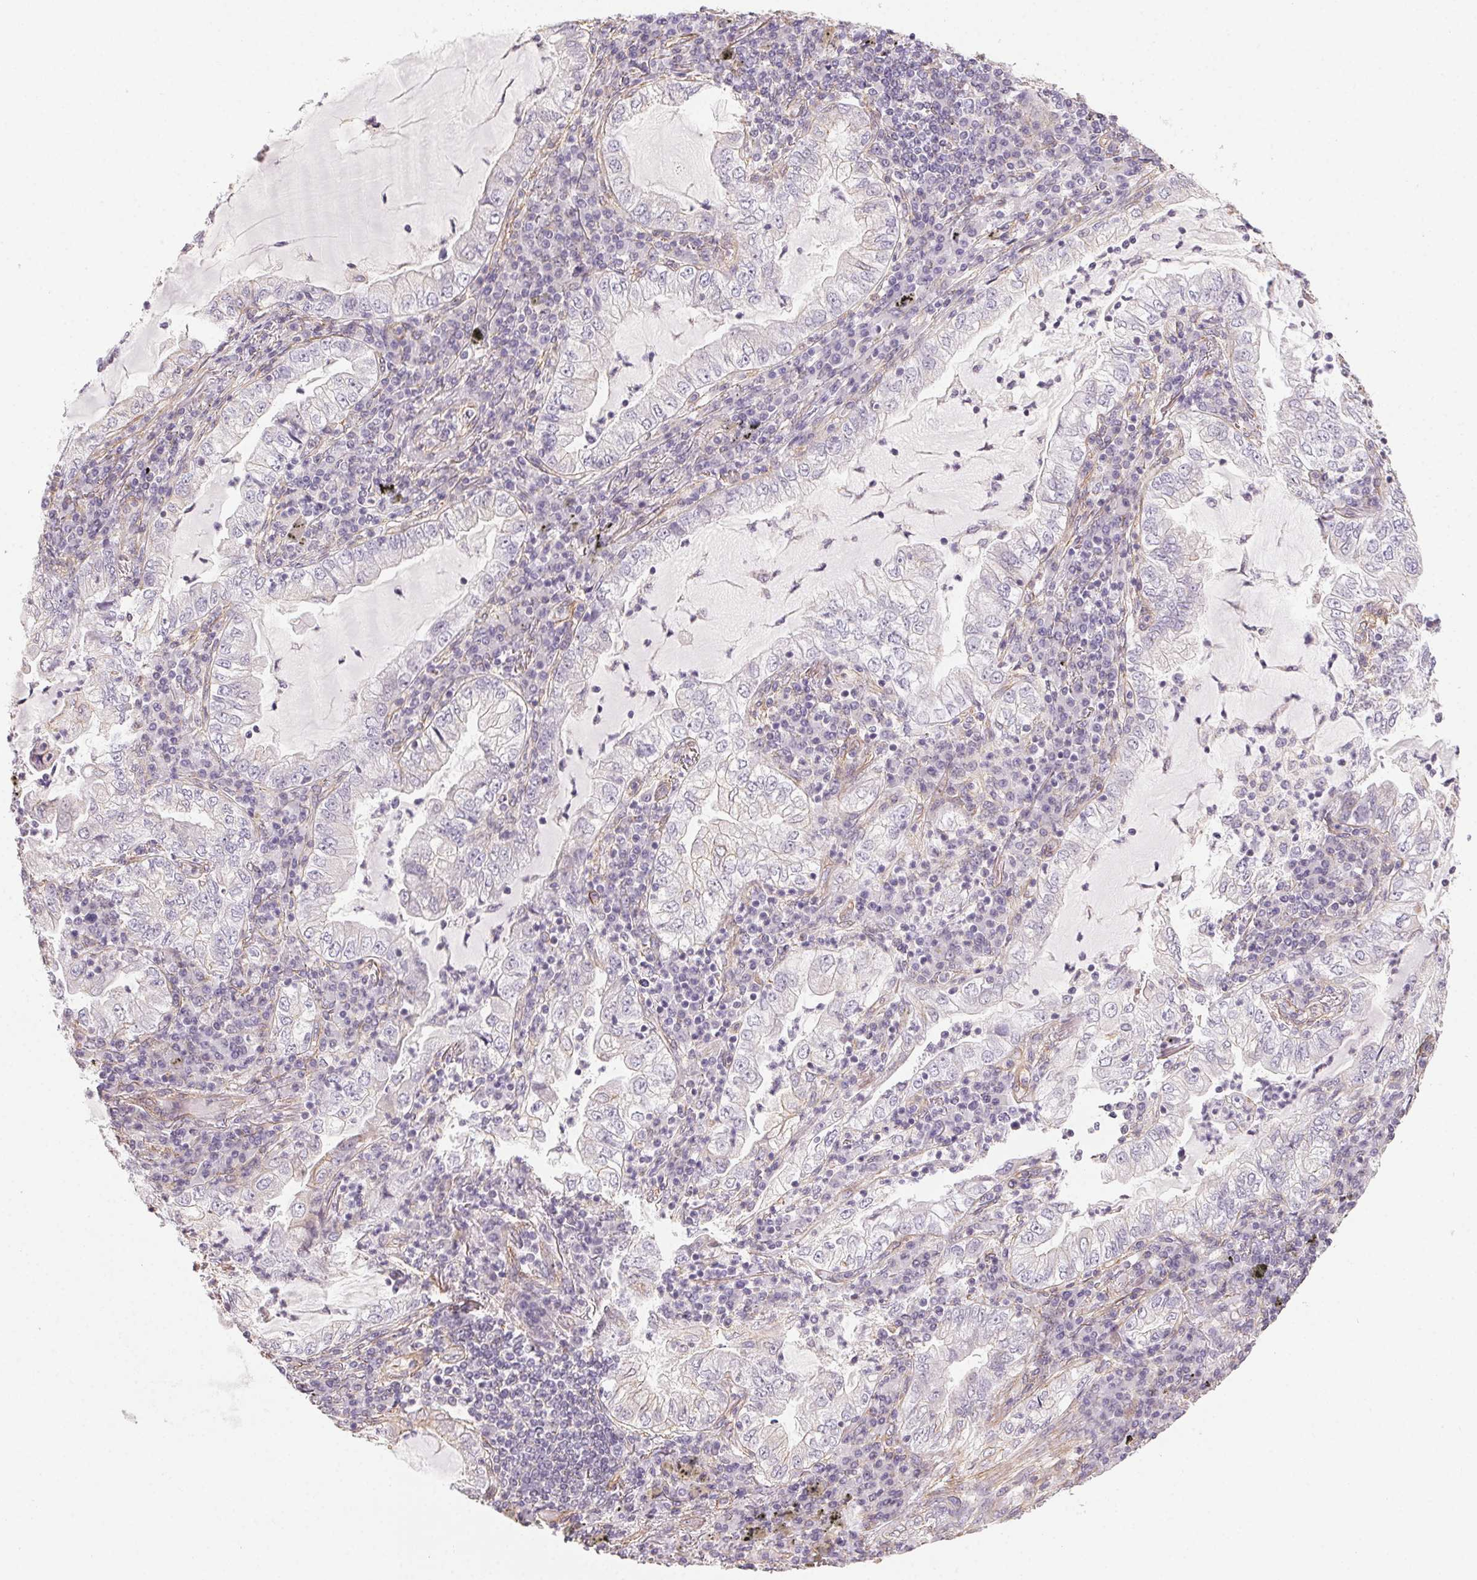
{"staining": {"intensity": "negative", "quantity": "none", "location": "none"}, "tissue": "lung cancer", "cell_type": "Tumor cells", "image_type": "cancer", "snomed": [{"axis": "morphology", "description": "Adenocarcinoma, NOS"}, {"axis": "topography", "description": "Lung"}], "caption": "Tumor cells are negative for protein expression in human lung cancer.", "gene": "PLA2G4F", "patient": {"sex": "female", "age": 73}}